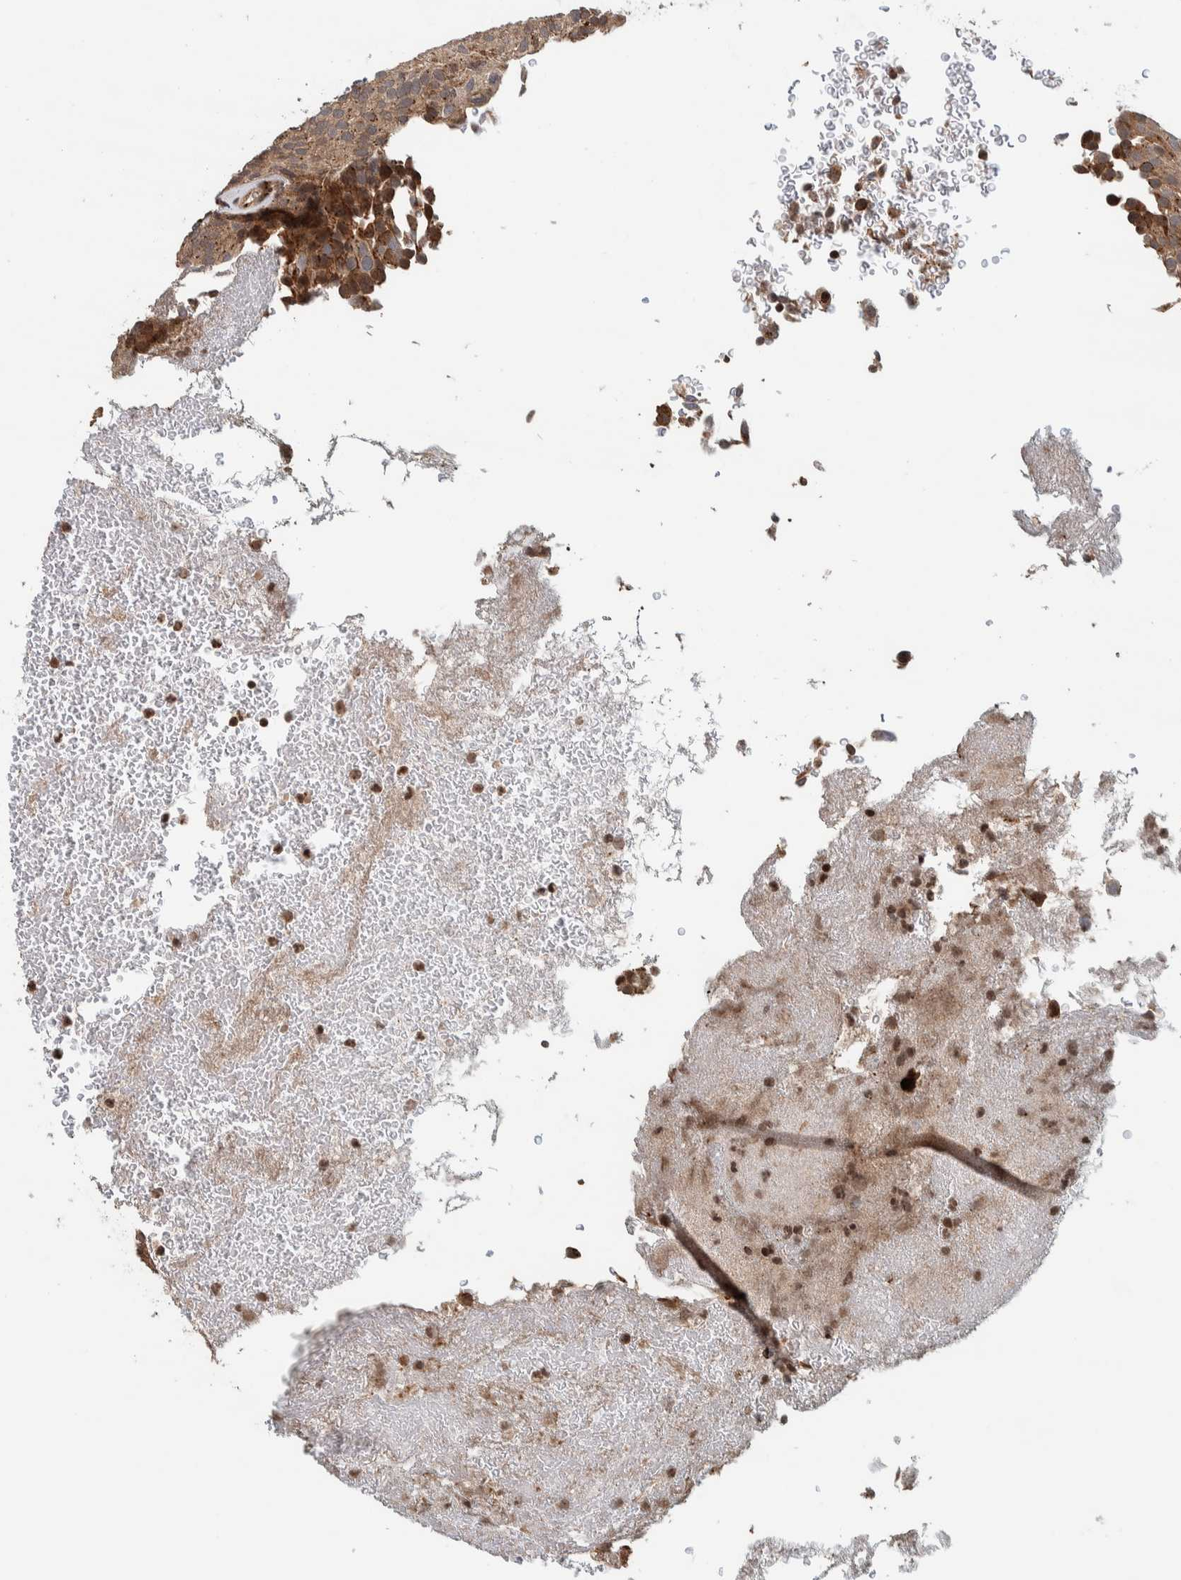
{"staining": {"intensity": "moderate", "quantity": ">75%", "location": "cytoplasmic/membranous"}, "tissue": "urothelial cancer", "cell_type": "Tumor cells", "image_type": "cancer", "snomed": [{"axis": "morphology", "description": "Urothelial carcinoma, Low grade"}, {"axis": "topography", "description": "Urinary bladder"}], "caption": "Protein expression analysis of urothelial carcinoma (low-grade) displays moderate cytoplasmic/membranous expression in about >75% of tumor cells.", "gene": "CCDC182", "patient": {"sex": "male", "age": 78}}